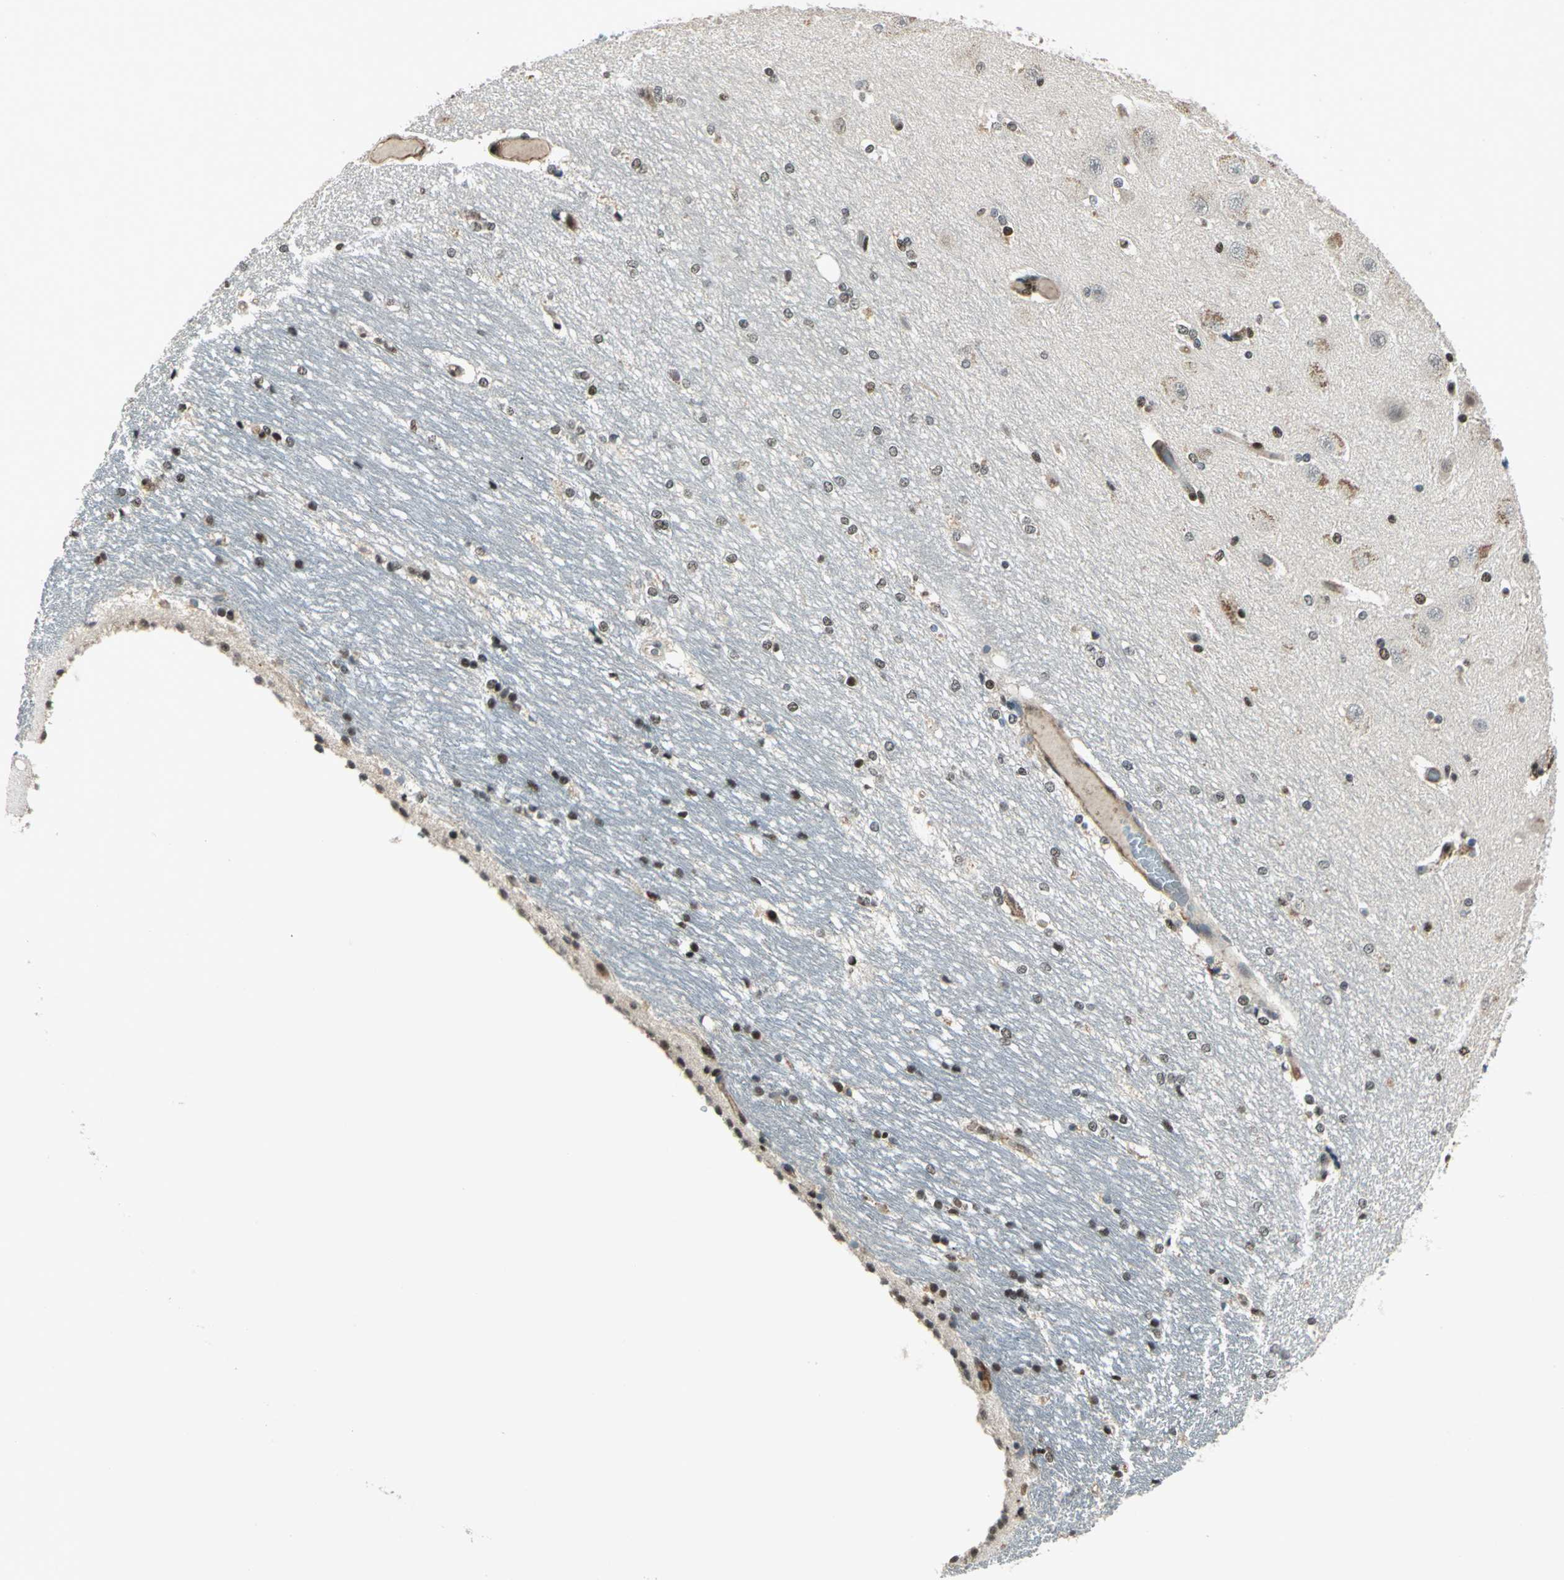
{"staining": {"intensity": "moderate", "quantity": "25%-75%", "location": "nuclear"}, "tissue": "hippocampus", "cell_type": "Glial cells", "image_type": "normal", "snomed": [{"axis": "morphology", "description": "Normal tissue, NOS"}, {"axis": "topography", "description": "Hippocampus"}], "caption": "Normal hippocampus displays moderate nuclear expression in about 25%-75% of glial cells, visualized by immunohistochemistry.", "gene": "NR2C2", "patient": {"sex": "female", "age": 19}}